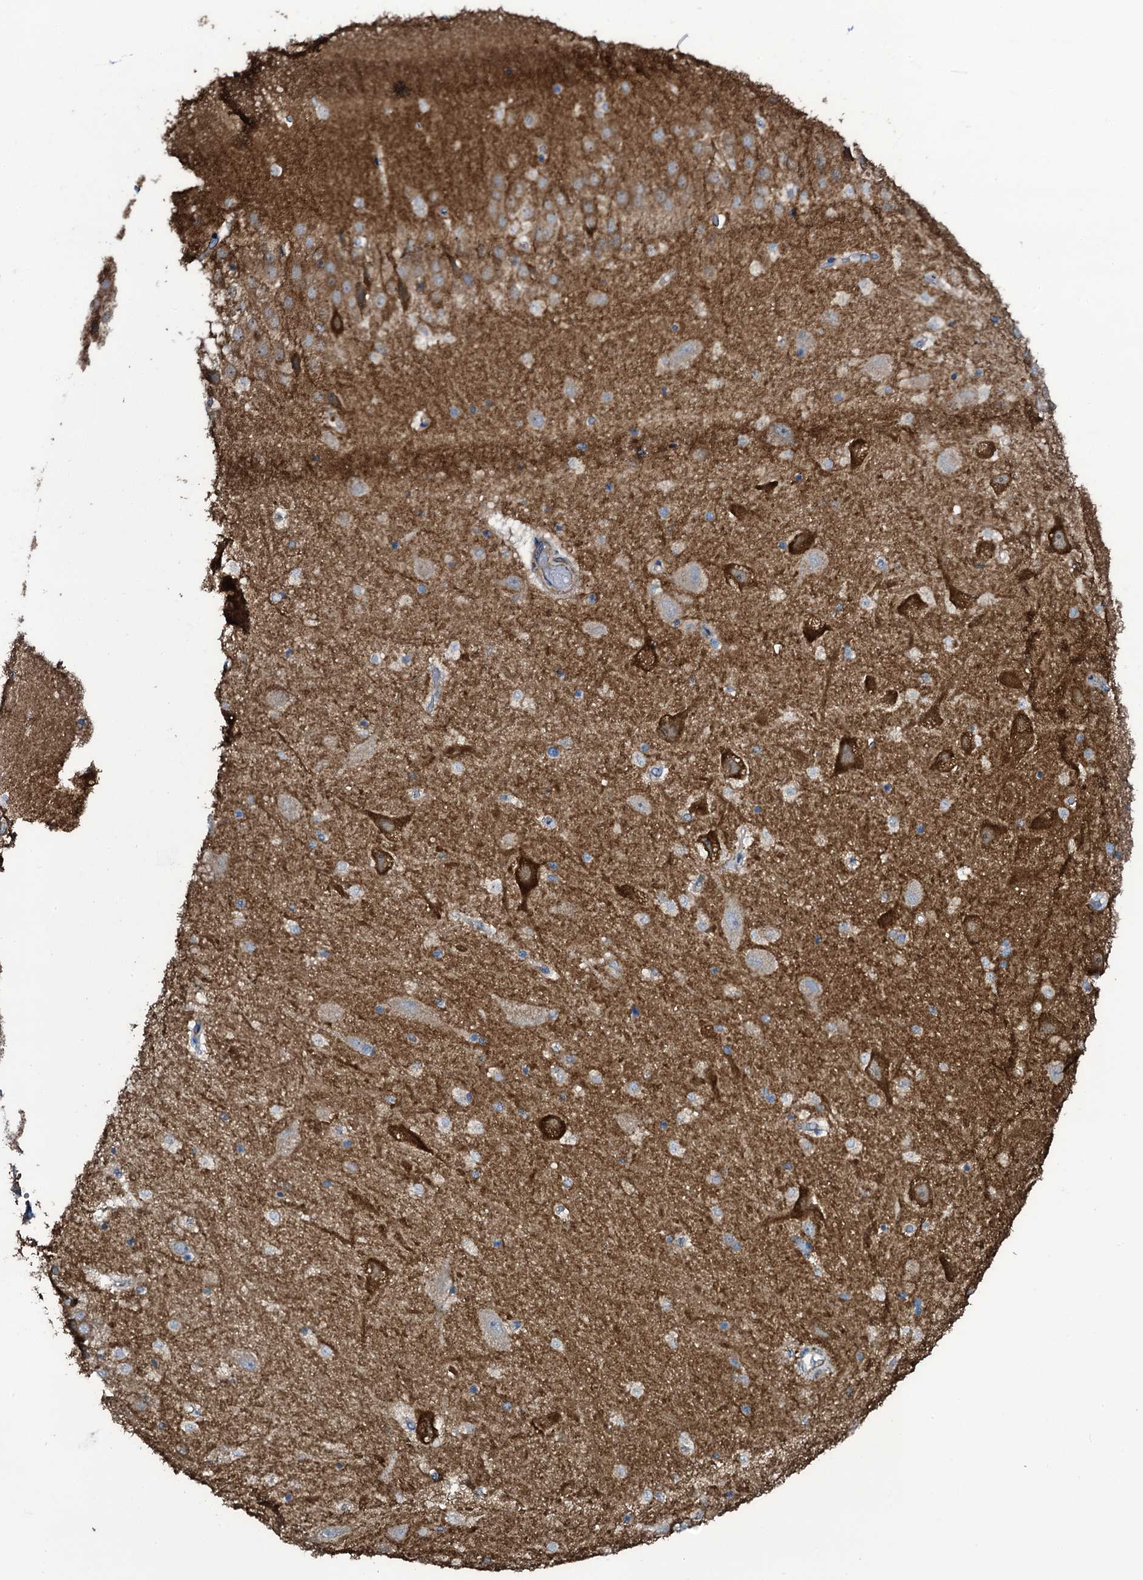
{"staining": {"intensity": "moderate", "quantity": "<25%", "location": "cytoplasmic/membranous"}, "tissue": "hippocampus", "cell_type": "Glial cells", "image_type": "normal", "snomed": [{"axis": "morphology", "description": "Normal tissue, NOS"}, {"axis": "topography", "description": "Hippocampus"}], "caption": "Immunohistochemical staining of unremarkable hippocampus shows <25% levels of moderate cytoplasmic/membranous protein staining in approximately <25% of glial cells.", "gene": "WIPF3", "patient": {"sex": "female", "age": 52}}